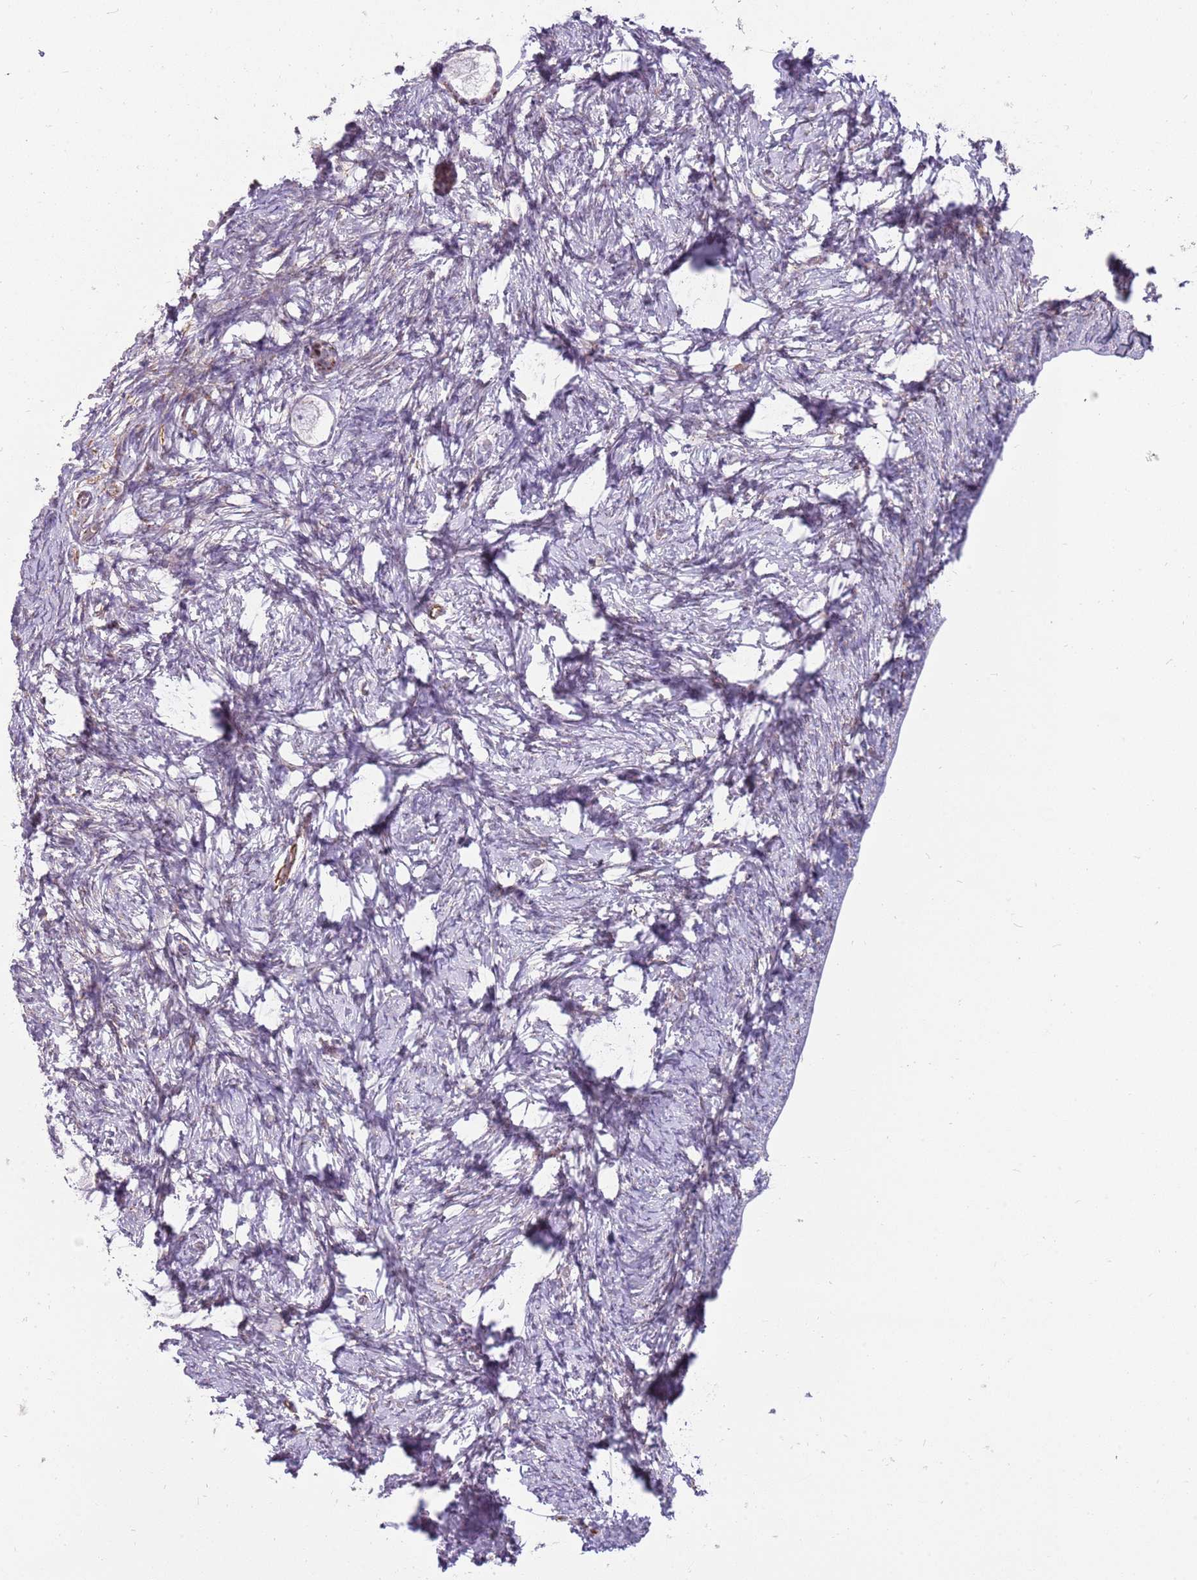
{"staining": {"intensity": "negative", "quantity": "none", "location": "none"}, "tissue": "ovary", "cell_type": "Follicle cells", "image_type": "normal", "snomed": [{"axis": "morphology", "description": "Adenocarcinoma, NOS"}, {"axis": "topography", "description": "Endometrium"}], "caption": "Protein analysis of normal ovary reveals no significant staining in follicle cells. The staining is performed using DAB (3,3'-diaminobenzidine) brown chromogen with nuclei counter-stained in using hematoxylin.", "gene": "ENSG00000271254", "patient": {"sex": "female", "age": 32}}